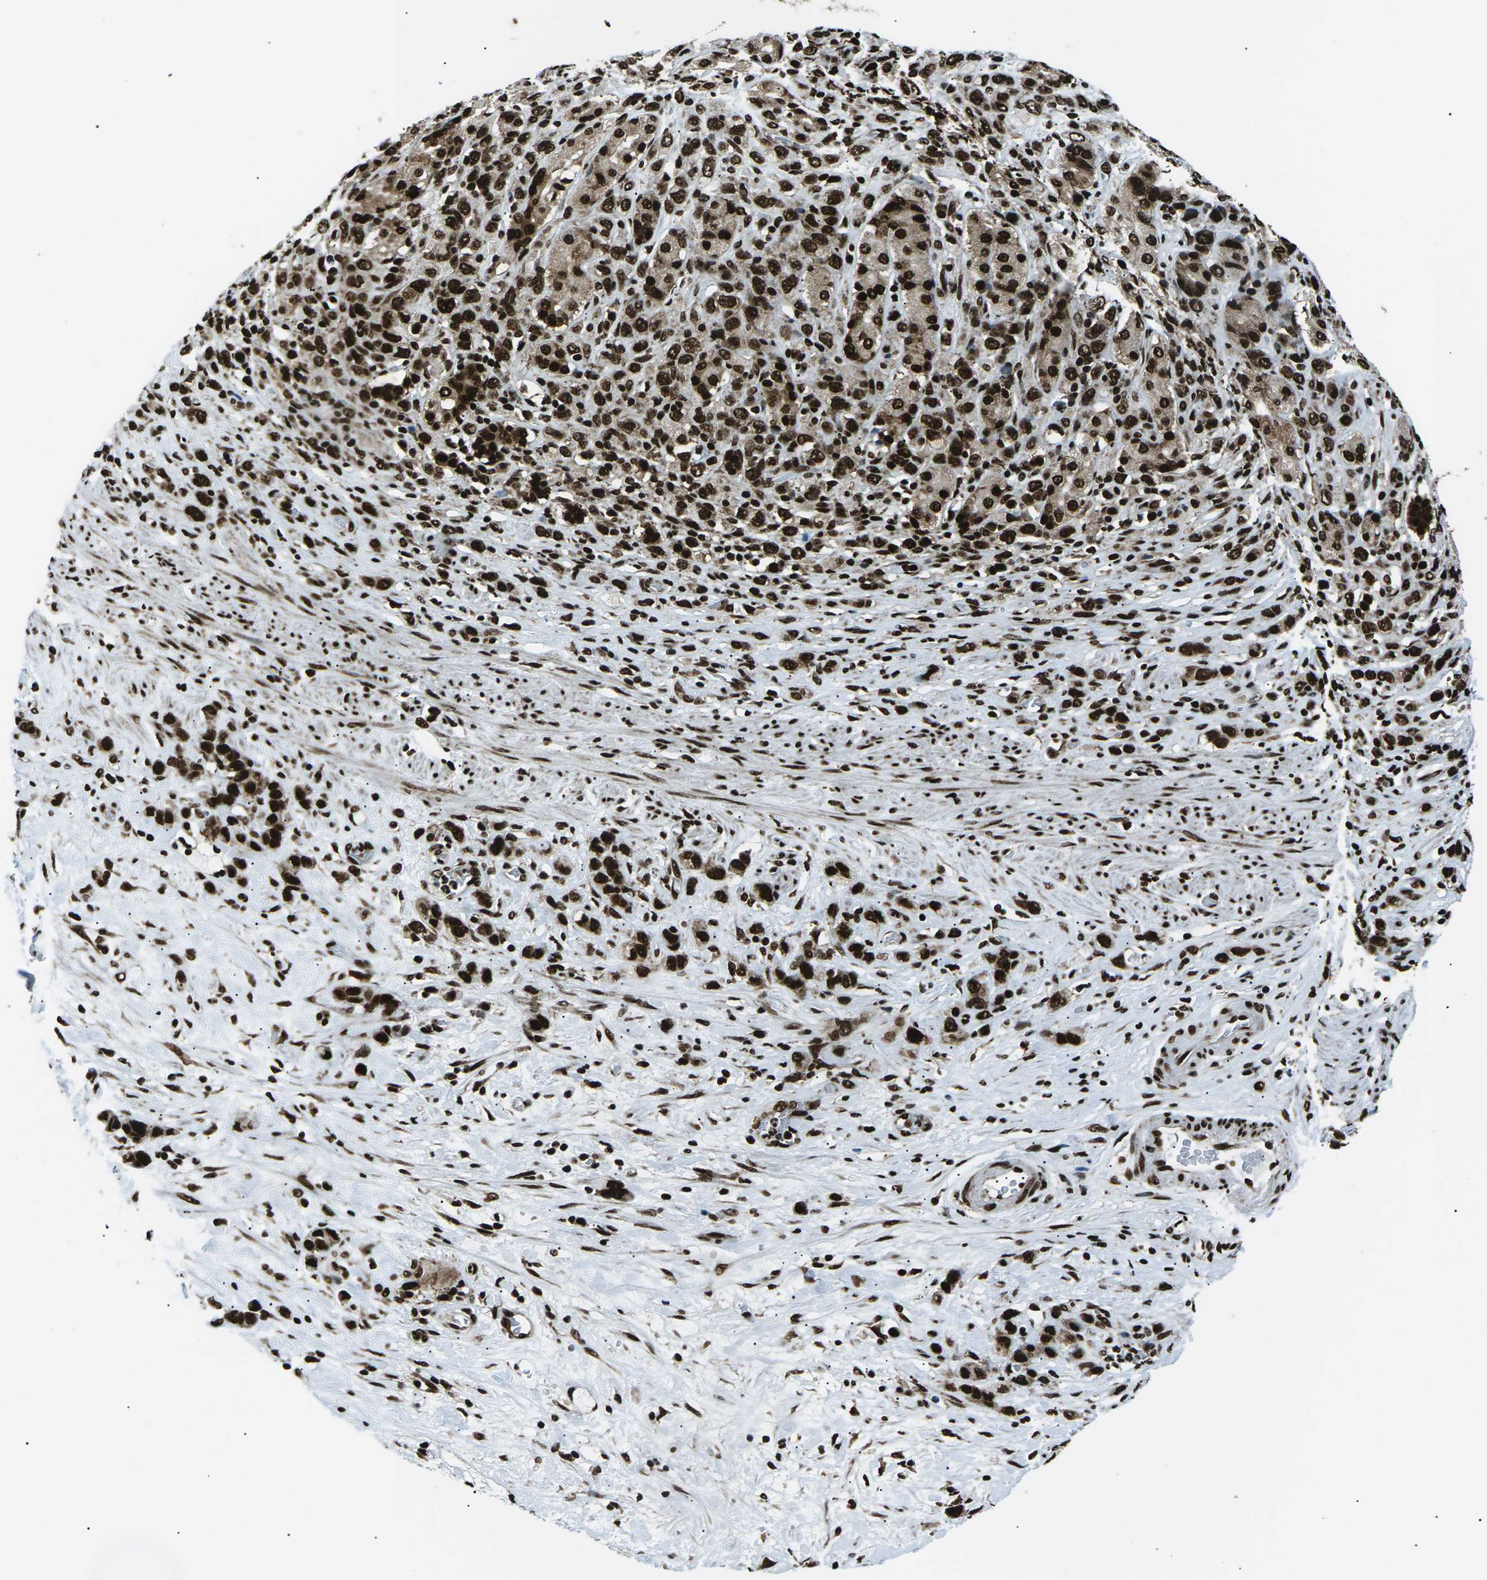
{"staining": {"intensity": "strong", "quantity": ">75%", "location": "nuclear"}, "tissue": "stomach cancer", "cell_type": "Tumor cells", "image_type": "cancer", "snomed": [{"axis": "morphology", "description": "Adenocarcinoma, NOS"}, {"axis": "morphology", "description": "Adenocarcinoma, High grade"}, {"axis": "topography", "description": "Stomach, upper"}, {"axis": "topography", "description": "Stomach, lower"}], "caption": "Stomach high-grade adenocarcinoma was stained to show a protein in brown. There is high levels of strong nuclear expression in approximately >75% of tumor cells.", "gene": "HNRNPK", "patient": {"sex": "female", "age": 65}}